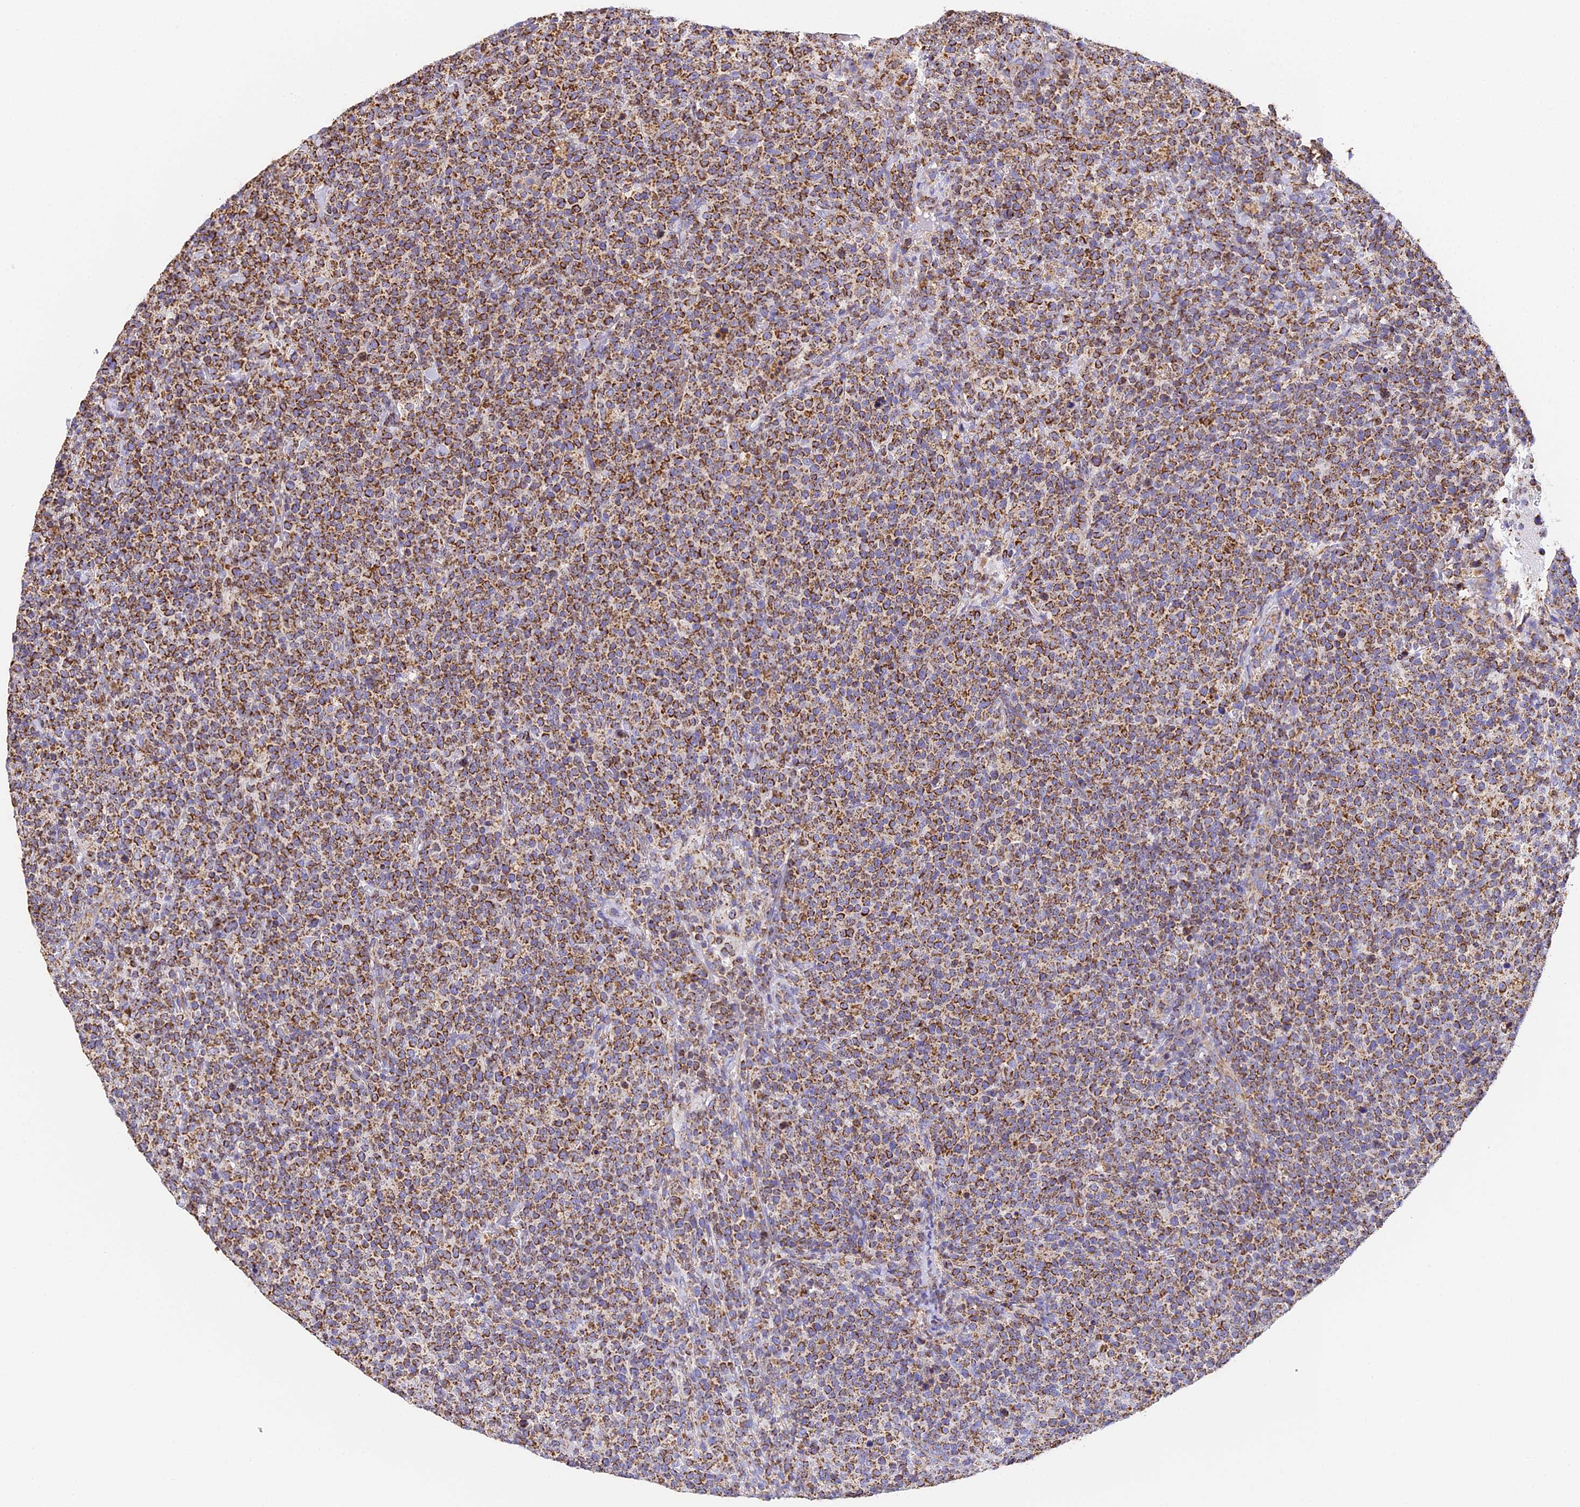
{"staining": {"intensity": "strong", "quantity": ">75%", "location": "cytoplasmic/membranous"}, "tissue": "lymphoma", "cell_type": "Tumor cells", "image_type": "cancer", "snomed": [{"axis": "morphology", "description": "Malignant lymphoma, non-Hodgkin's type, High grade"}, {"axis": "topography", "description": "Lymph node"}], "caption": "High-grade malignant lymphoma, non-Hodgkin's type stained with a brown dye shows strong cytoplasmic/membranous positive positivity in about >75% of tumor cells.", "gene": "COX6C", "patient": {"sex": "male", "age": 61}}